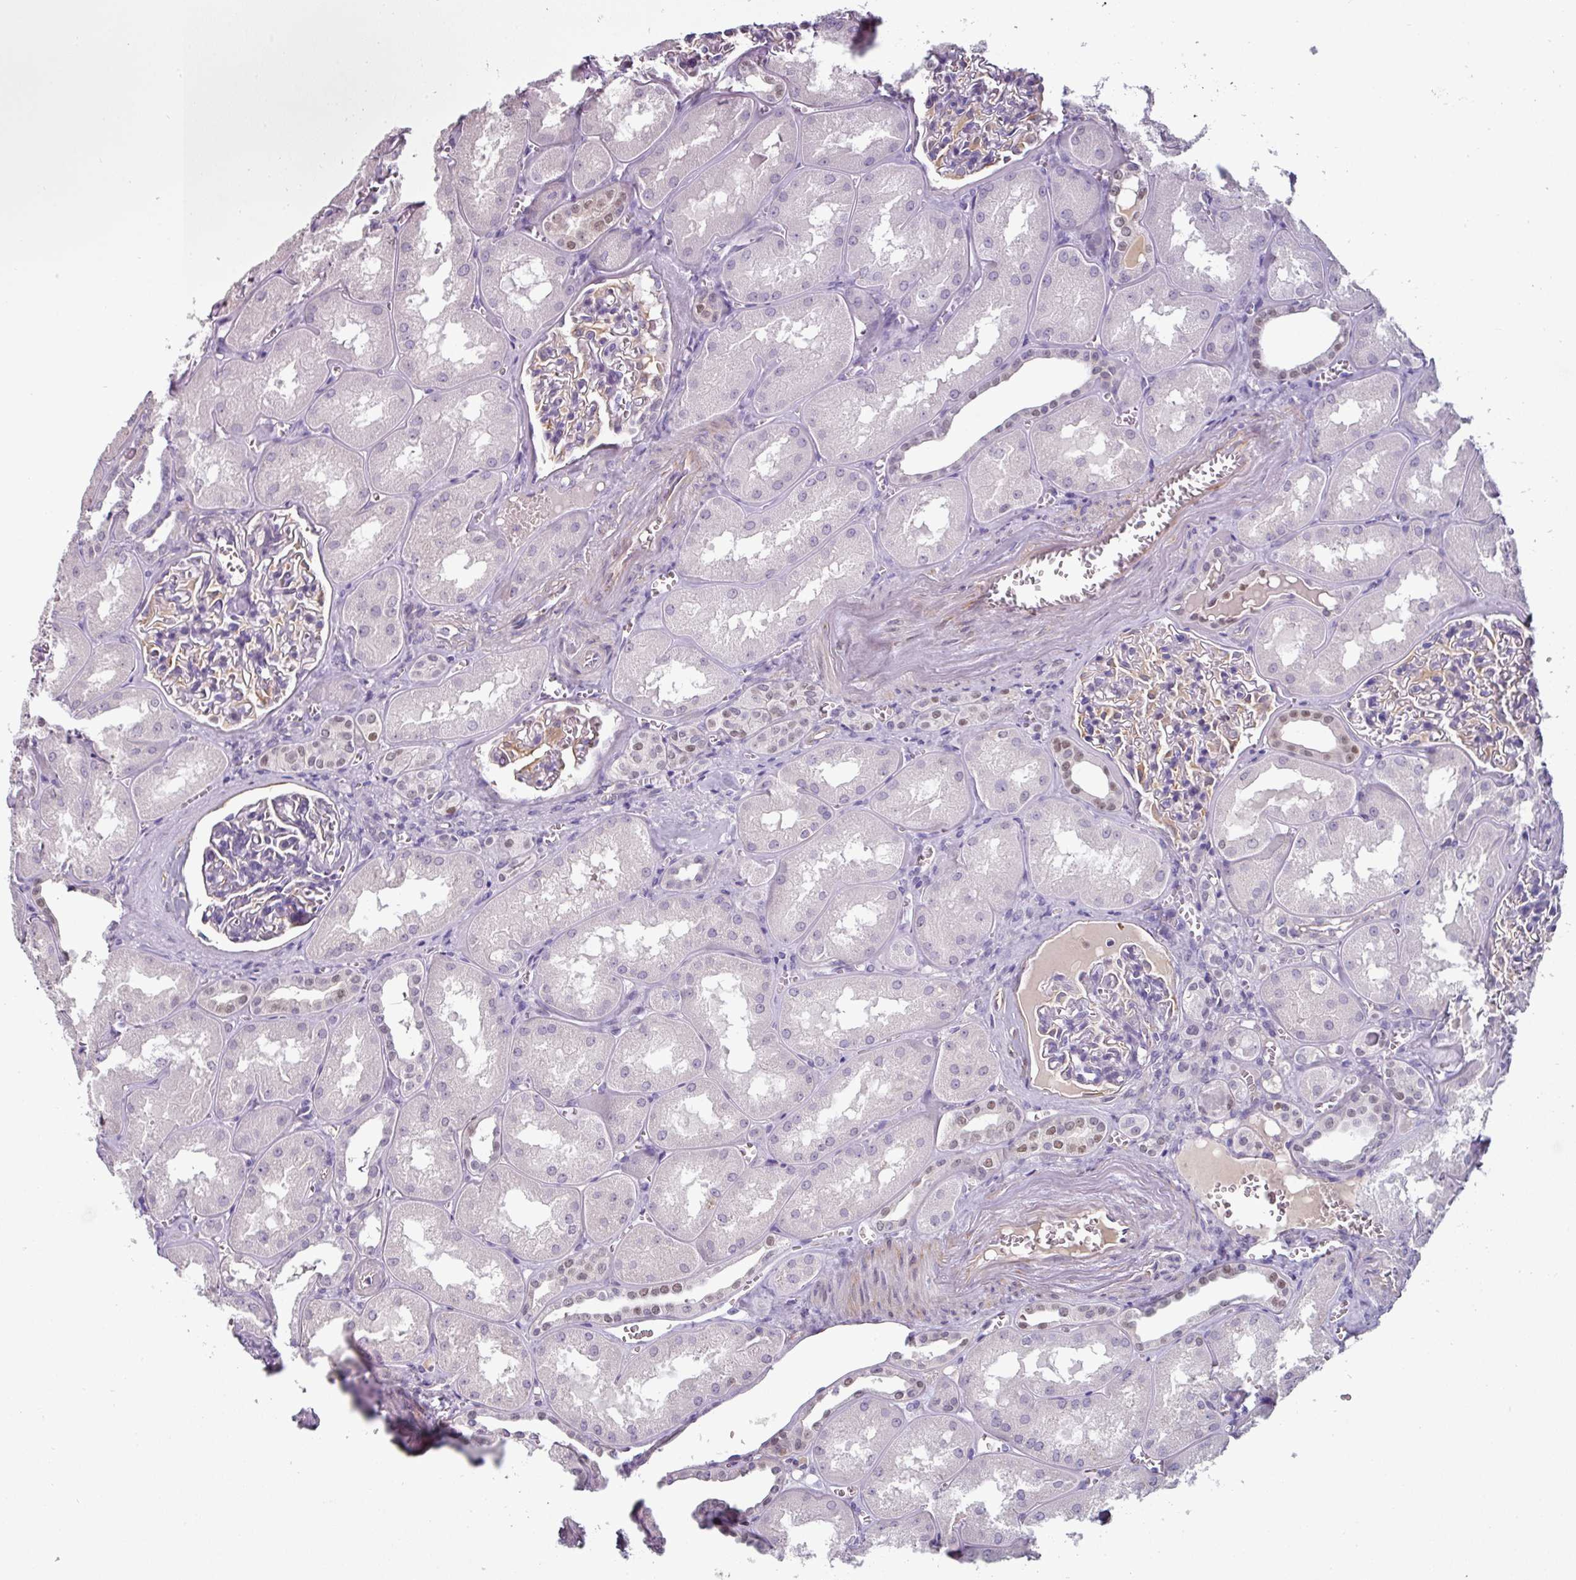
{"staining": {"intensity": "negative", "quantity": "none", "location": "none"}, "tissue": "kidney", "cell_type": "Cells in glomeruli", "image_type": "normal", "snomed": [{"axis": "morphology", "description": "Normal tissue, NOS"}, {"axis": "topography", "description": "Kidney"}], "caption": "Protein analysis of normal kidney exhibits no significant positivity in cells in glomeruli.", "gene": "EYA3", "patient": {"sex": "male", "age": 61}}